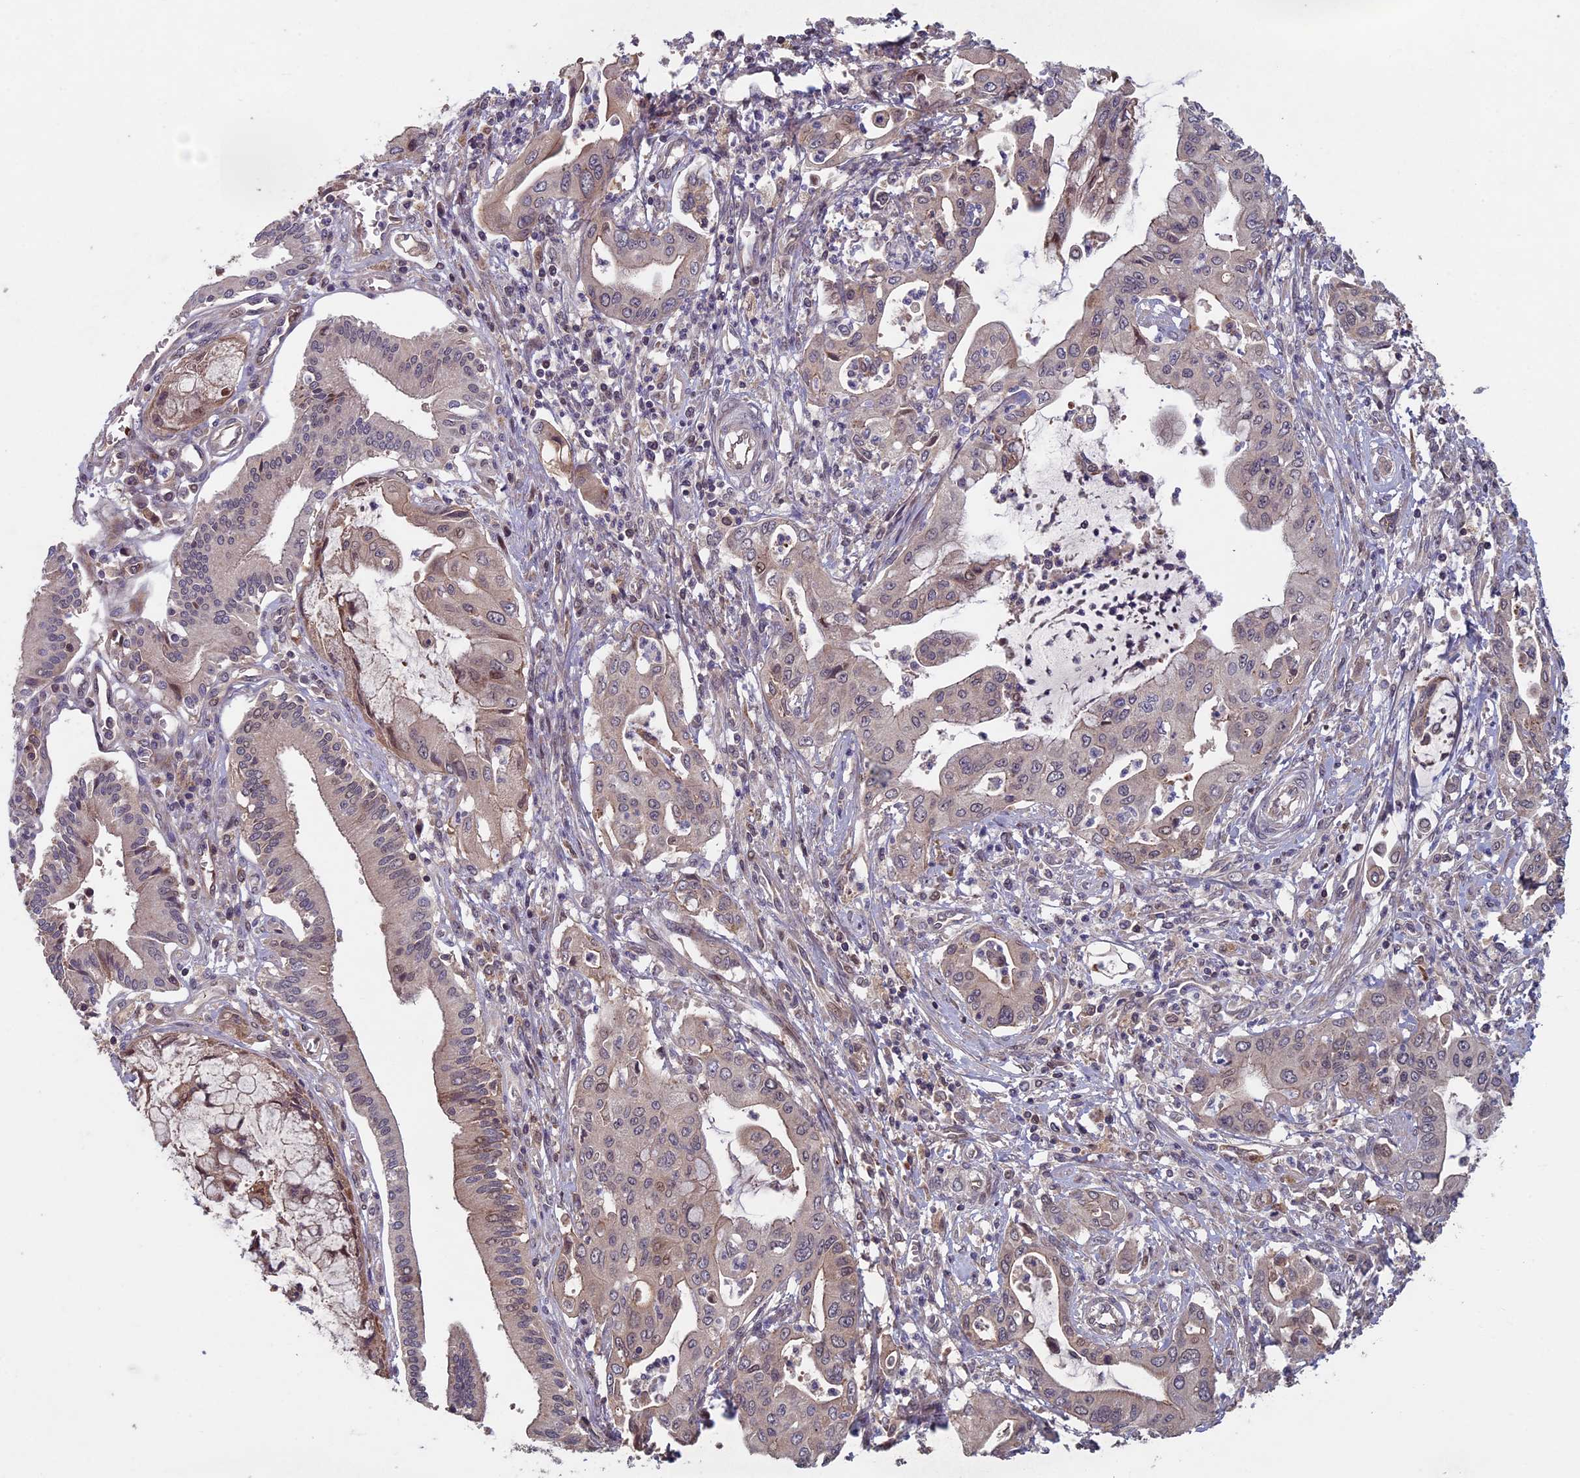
{"staining": {"intensity": "weak", "quantity": "<25%", "location": "cytoplasmic/membranous"}, "tissue": "pancreatic cancer", "cell_type": "Tumor cells", "image_type": "cancer", "snomed": [{"axis": "morphology", "description": "Adenocarcinoma, NOS"}, {"axis": "topography", "description": "Pancreas"}], "caption": "Immunohistochemistry (IHC) of pancreatic cancer (adenocarcinoma) demonstrates no positivity in tumor cells.", "gene": "RCCD1", "patient": {"sex": "male", "age": 46}}